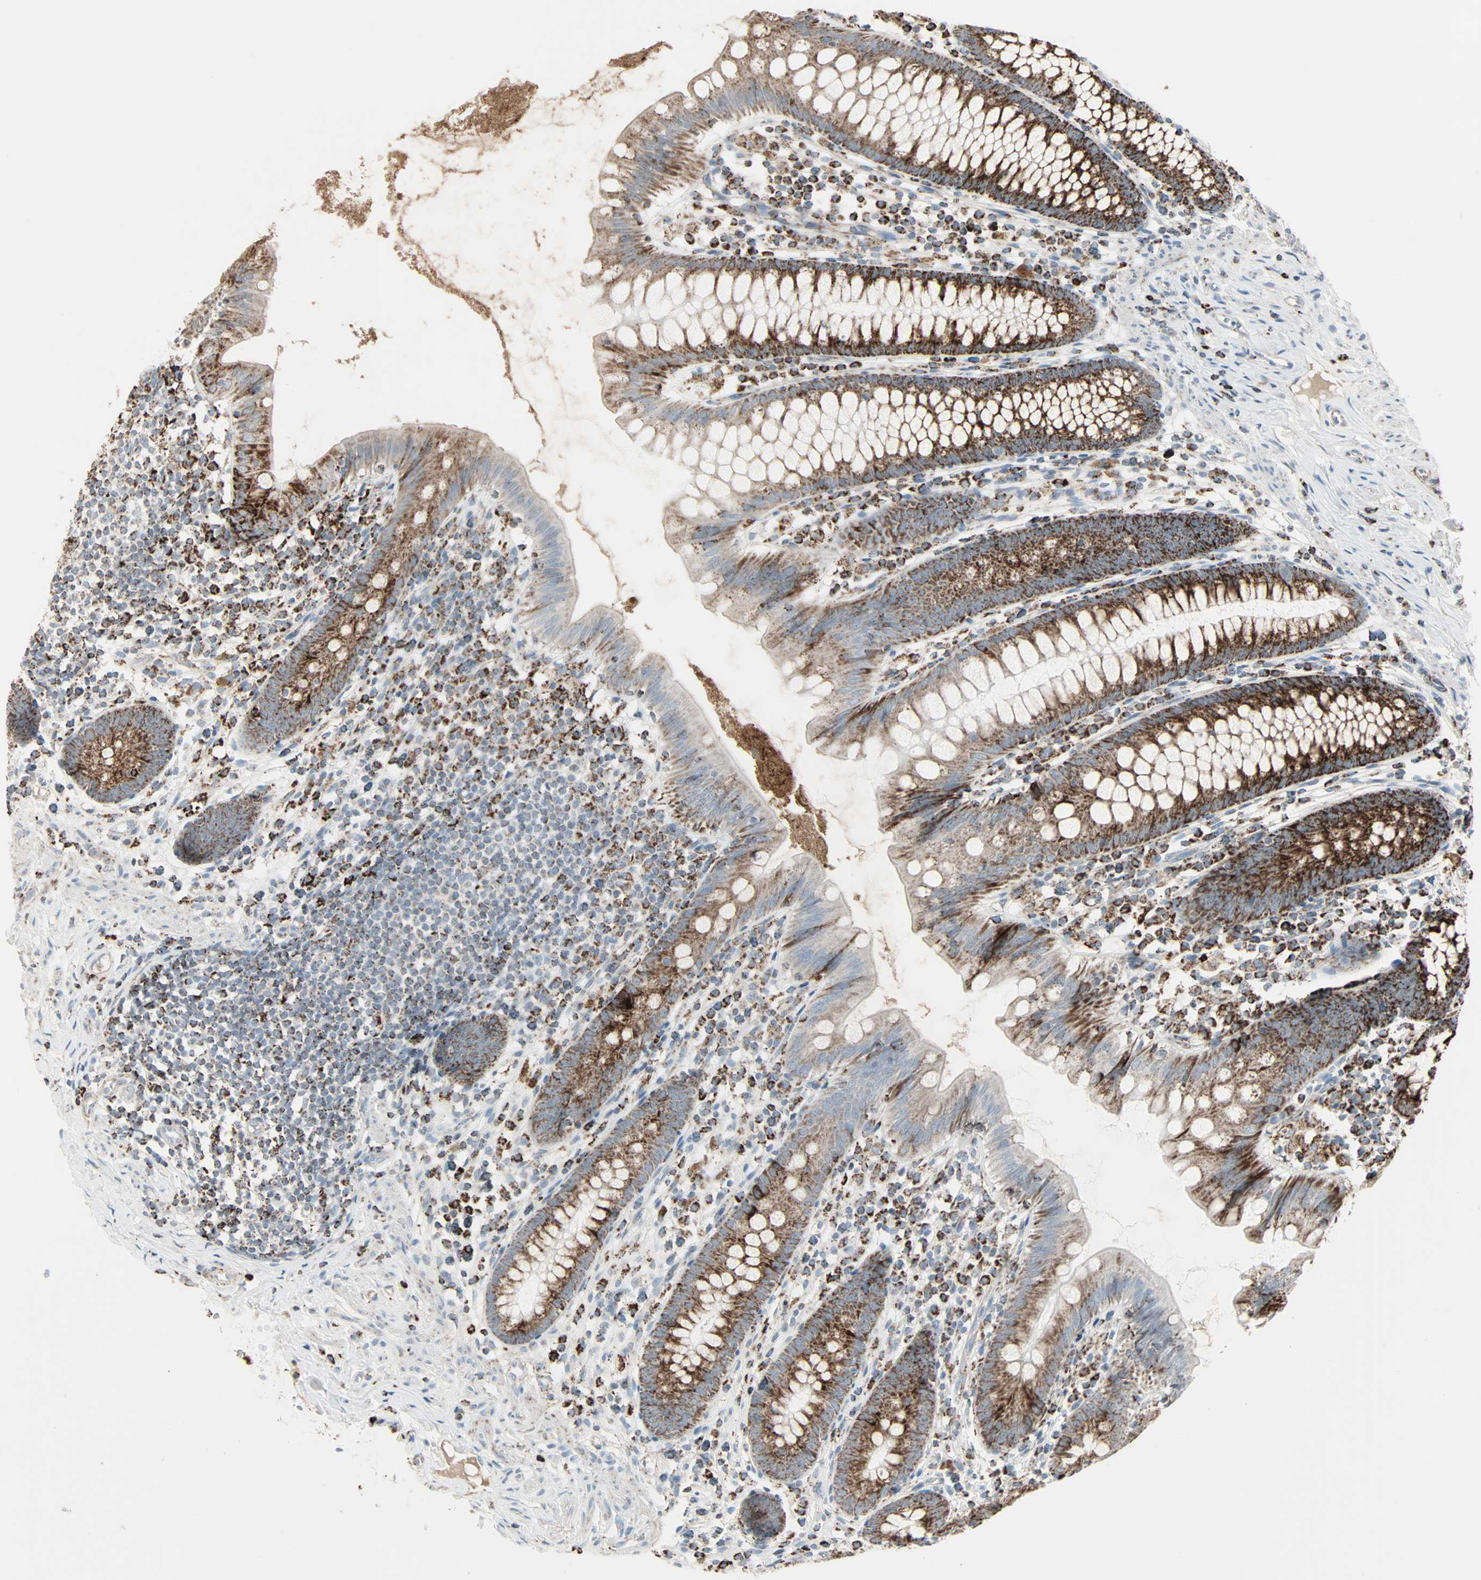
{"staining": {"intensity": "strong", "quantity": ">75%", "location": "cytoplasmic/membranous"}, "tissue": "appendix", "cell_type": "Glandular cells", "image_type": "normal", "snomed": [{"axis": "morphology", "description": "Normal tissue, NOS"}, {"axis": "topography", "description": "Appendix"}], "caption": "Appendix was stained to show a protein in brown. There is high levels of strong cytoplasmic/membranous expression in about >75% of glandular cells. (DAB (3,3'-diaminobenzidine) = brown stain, brightfield microscopy at high magnification).", "gene": "IDH2", "patient": {"sex": "male", "age": 52}}